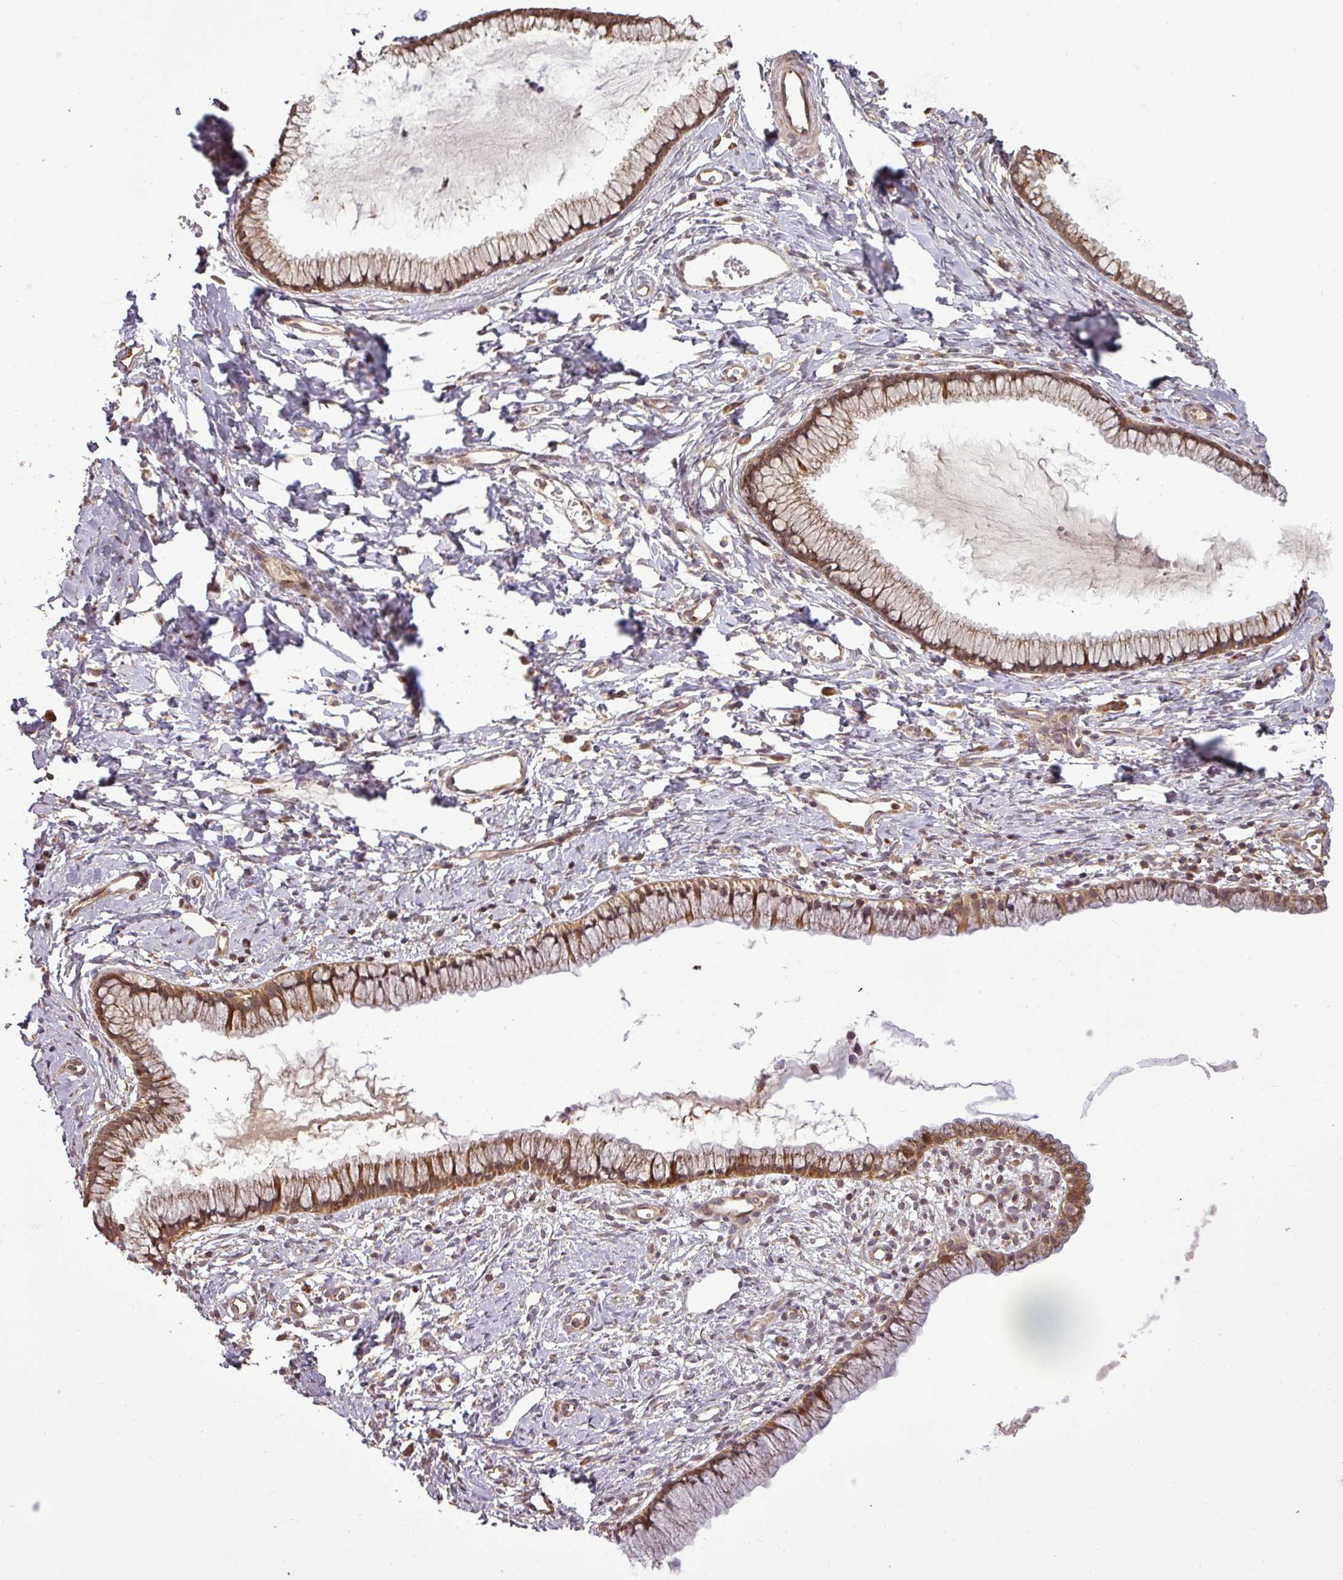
{"staining": {"intensity": "moderate", "quantity": ">75%", "location": "cytoplasmic/membranous,nuclear"}, "tissue": "cervix", "cell_type": "Glandular cells", "image_type": "normal", "snomed": [{"axis": "morphology", "description": "Normal tissue, NOS"}, {"axis": "topography", "description": "Cervix"}], "caption": "Glandular cells reveal medium levels of moderate cytoplasmic/membranous,nuclear positivity in approximately >75% of cells in normal cervix. Immunohistochemistry stains the protein in brown and the nuclei are stained blue.", "gene": "FAIM", "patient": {"sex": "female", "age": 40}}